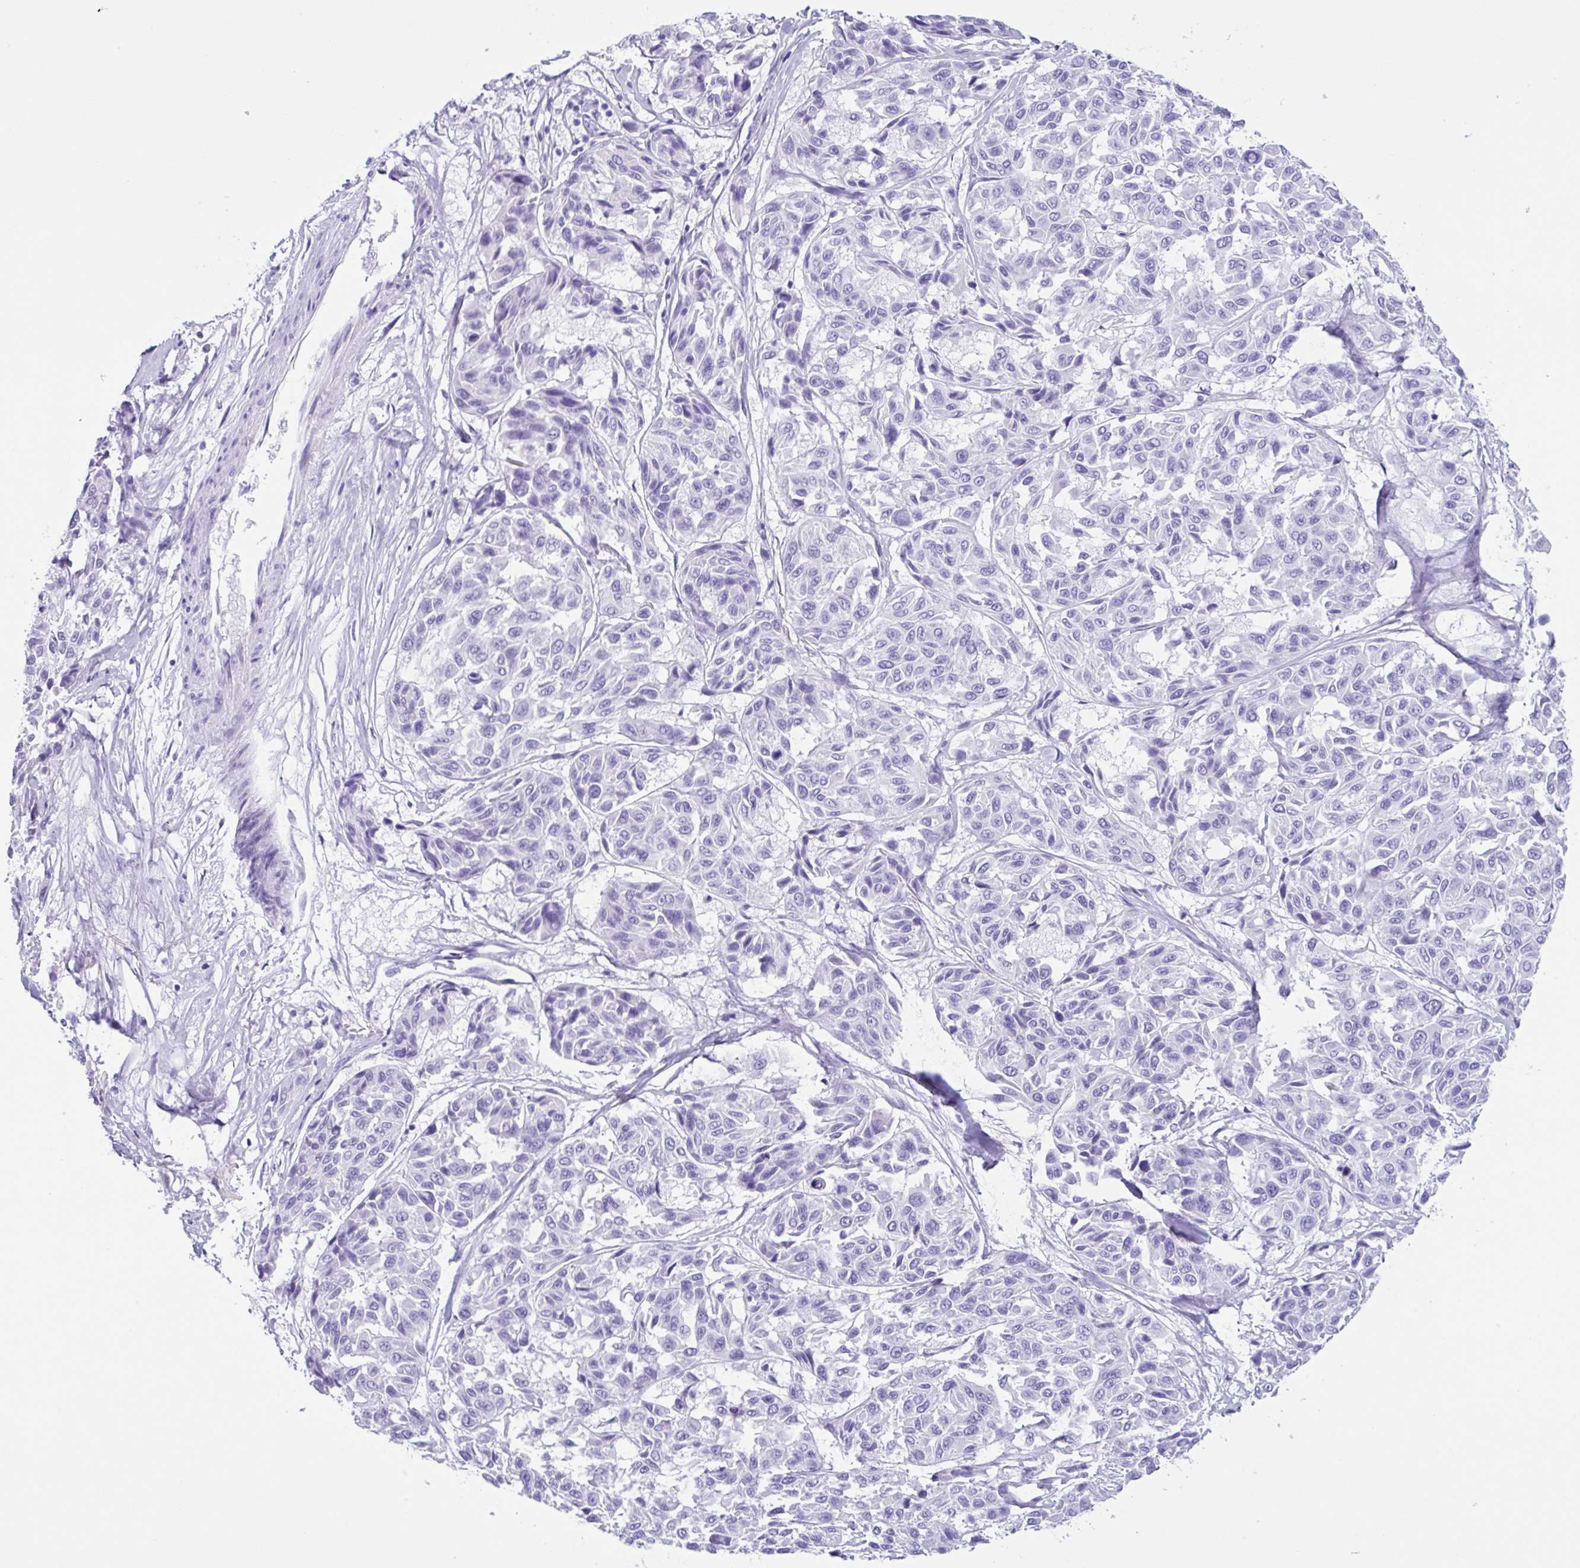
{"staining": {"intensity": "negative", "quantity": "none", "location": "none"}, "tissue": "melanoma", "cell_type": "Tumor cells", "image_type": "cancer", "snomed": [{"axis": "morphology", "description": "Malignant melanoma, NOS"}, {"axis": "topography", "description": "Skin"}], "caption": "Immunohistochemistry (IHC) image of malignant melanoma stained for a protein (brown), which shows no staining in tumor cells.", "gene": "CPA1", "patient": {"sex": "female", "age": 66}}